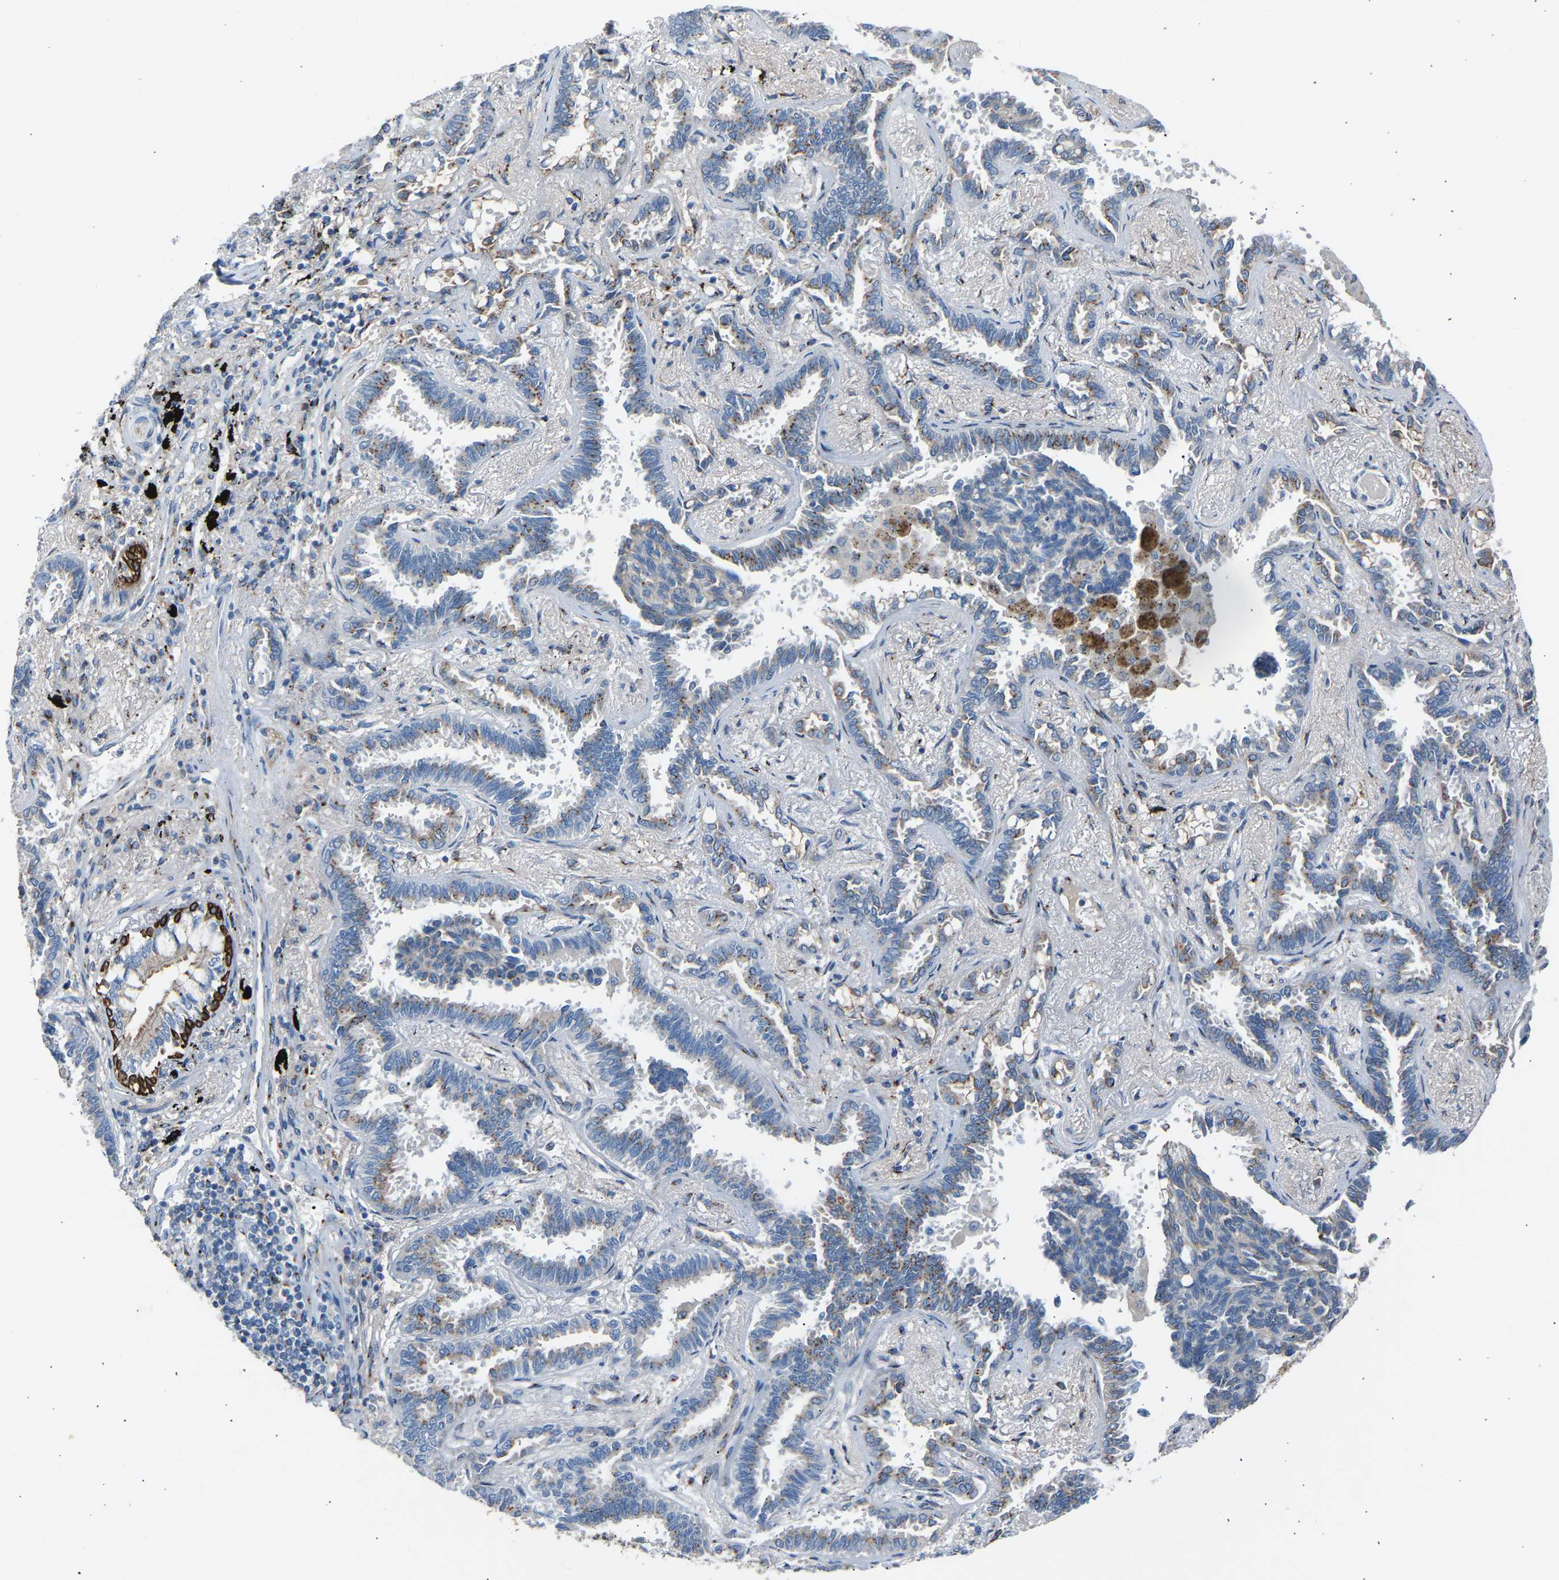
{"staining": {"intensity": "moderate", "quantity": "25%-75%", "location": "cytoplasmic/membranous"}, "tissue": "lung cancer", "cell_type": "Tumor cells", "image_type": "cancer", "snomed": [{"axis": "morphology", "description": "Adenocarcinoma, NOS"}, {"axis": "topography", "description": "Lung"}], "caption": "The histopathology image demonstrates staining of lung cancer (adenocarcinoma), revealing moderate cytoplasmic/membranous protein staining (brown color) within tumor cells.", "gene": "CYREN", "patient": {"sex": "male", "age": 59}}